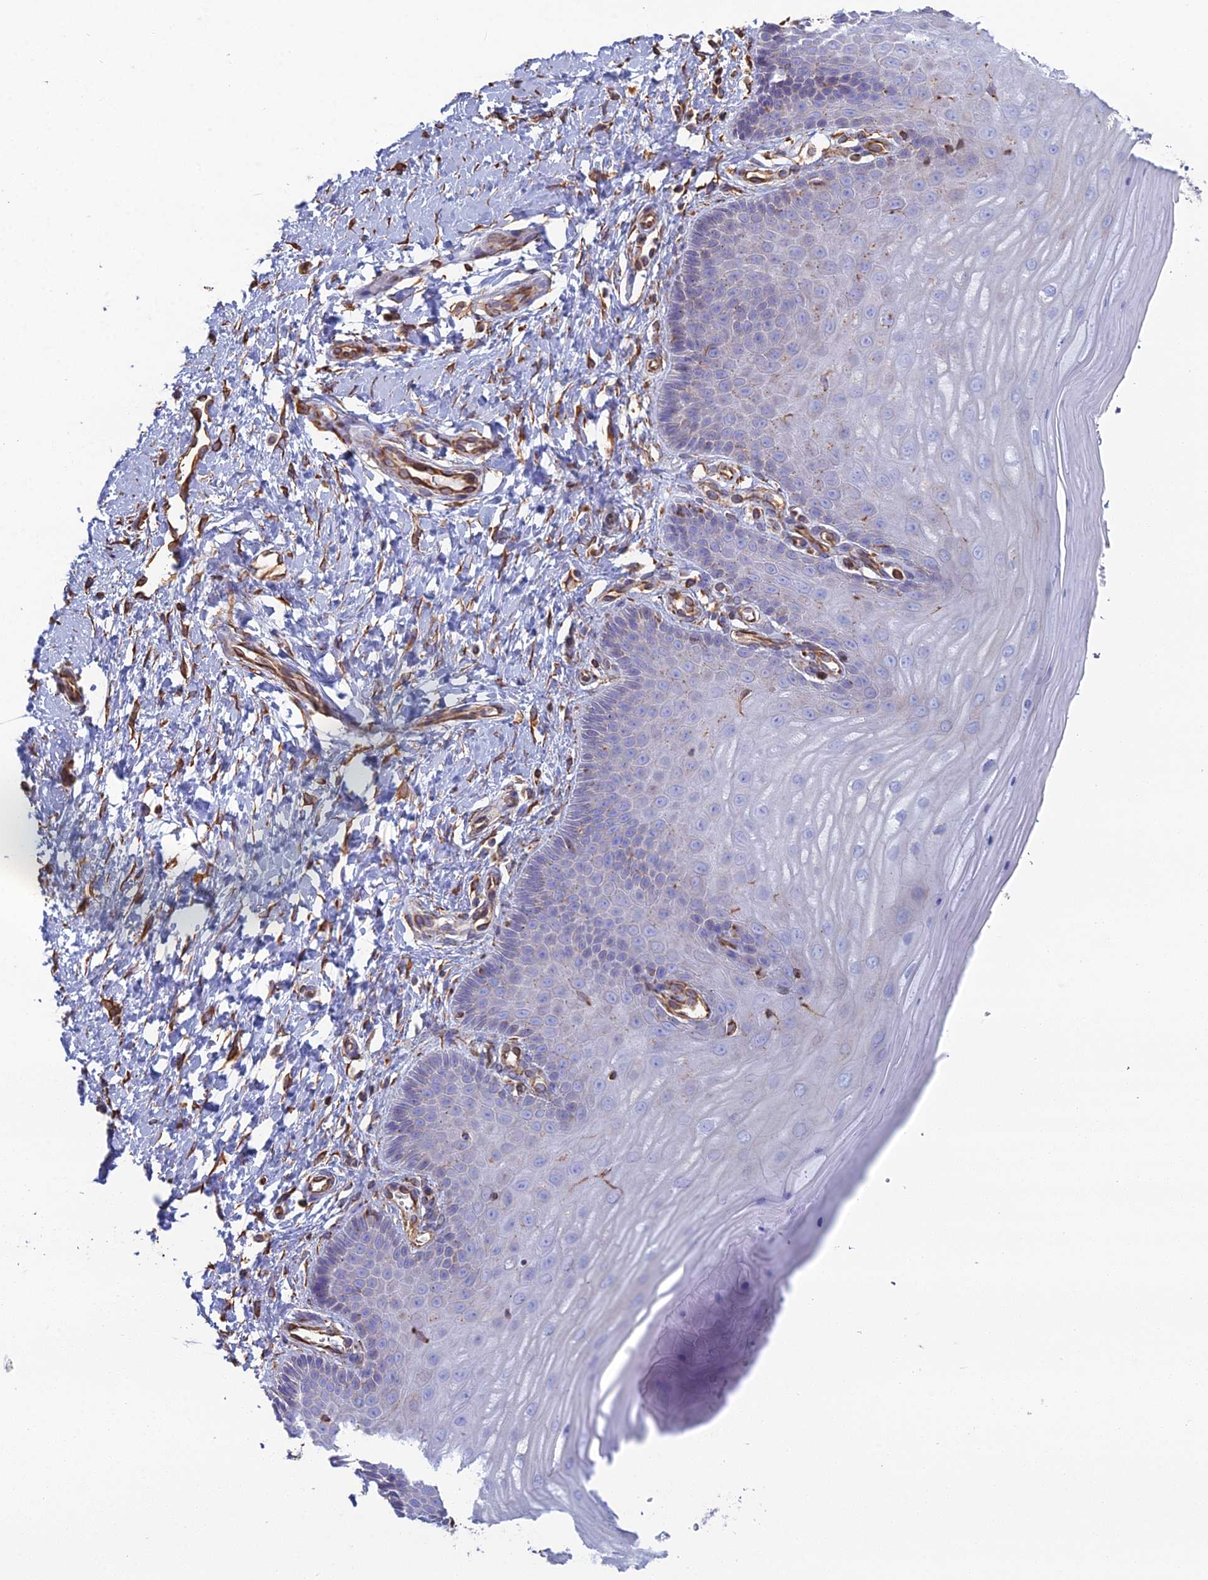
{"staining": {"intensity": "moderate", "quantity": "<25%", "location": "cytoplasmic/membranous"}, "tissue": "cervix", "cell_type": "Glandular cells", "image_type": "normal", "snomed": [{"axis": "morphology", "description": "Normal tissue, NOS"}, {"axis": "topography", "description": "Cervix"}], "caption": "IHC image of unremarkable human cervix stained for a protein (brown), which displays low levels of moderate cytoplasmic/membranous positivity in approximately <25% of glandular cells.", "gene": "CLVS2", "patient": {"sex": "female", "age": 55}}